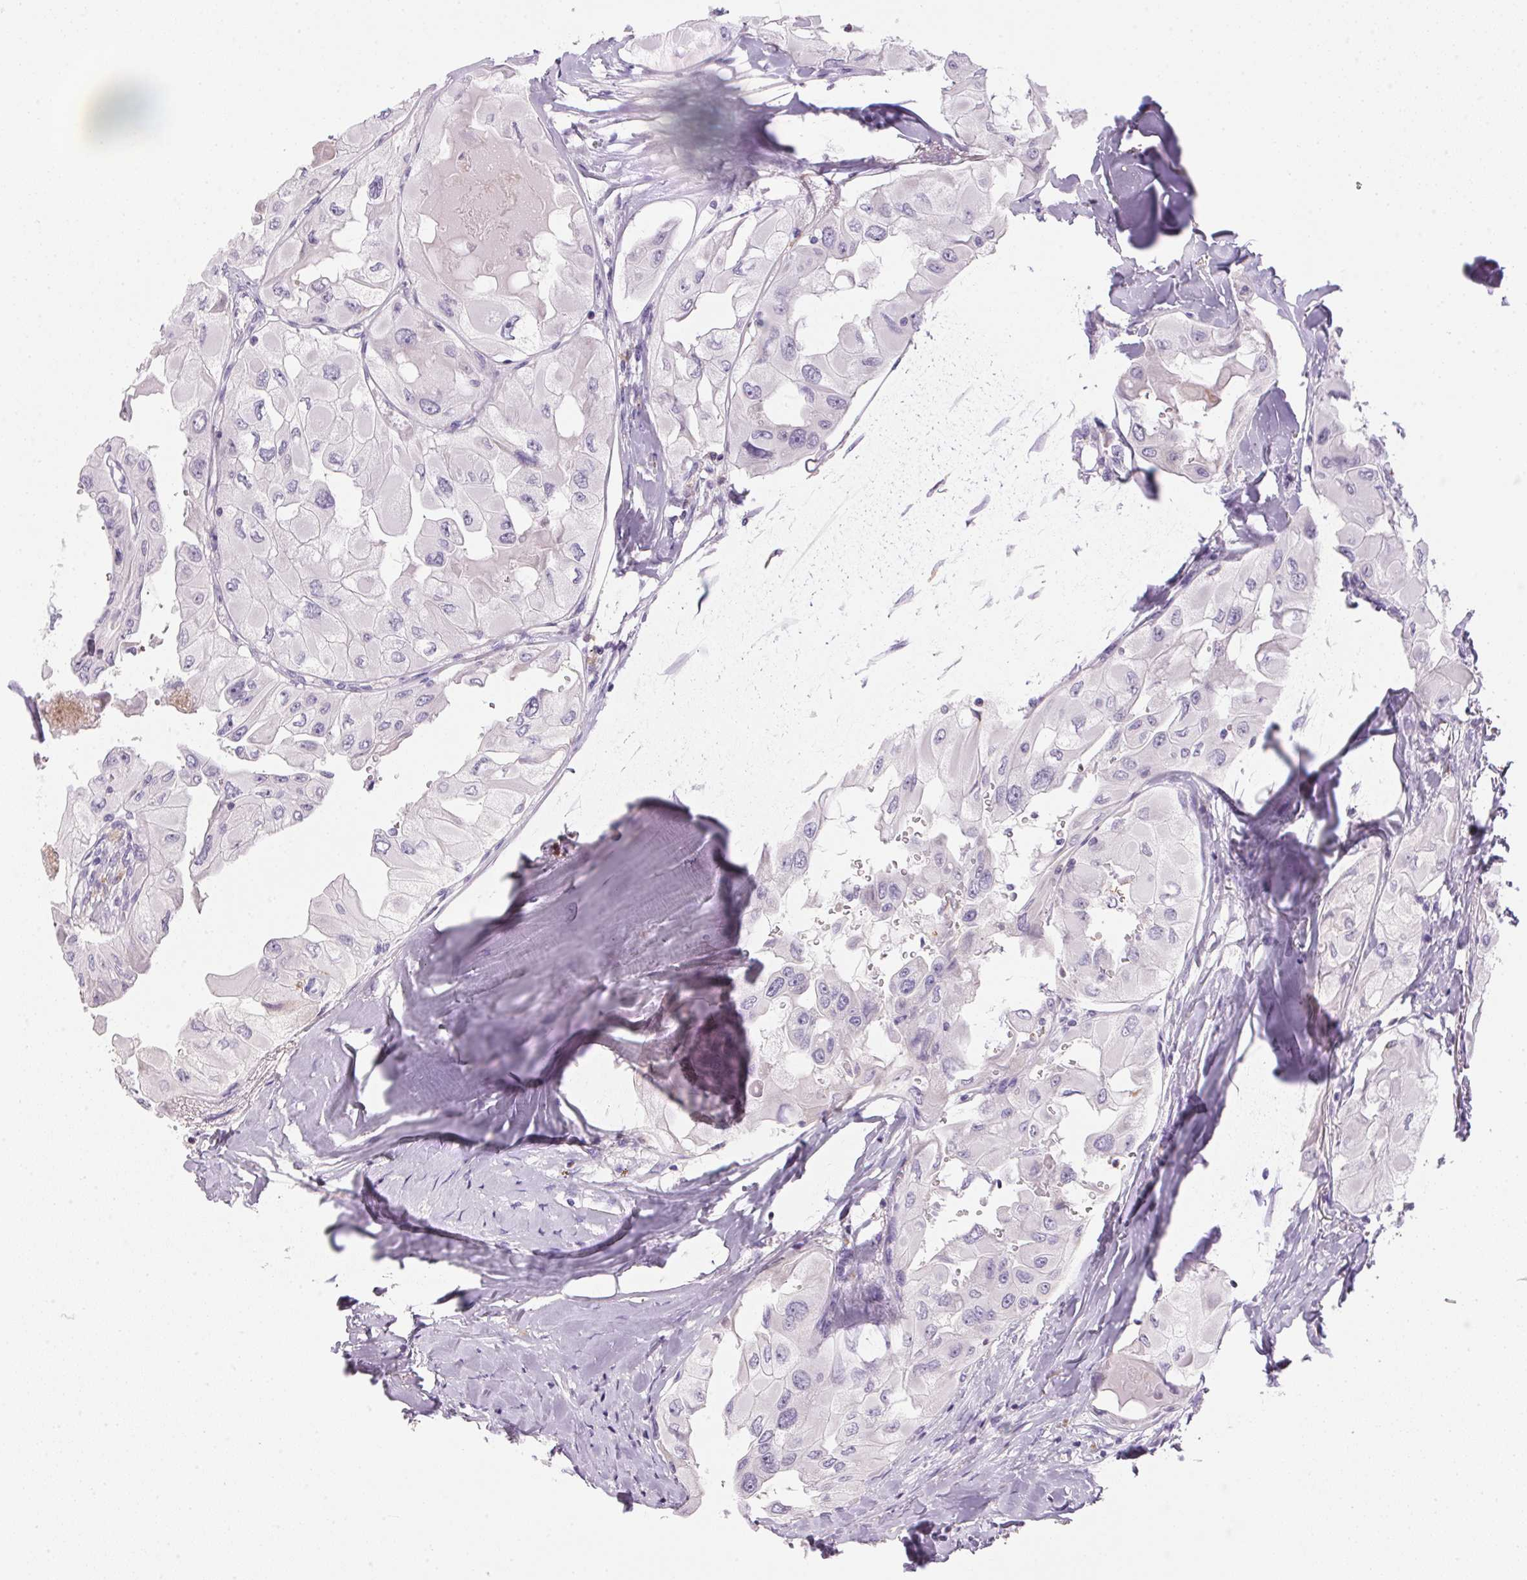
{"staining": {"intensity": "negative", "quantity": "none", "location": "none"}, "tissue": "thyroid cancer", "cell_type": "Tumor cells", "image_type": "cancer", "snomed": [{"axis": "morphology", "description": "Normal tissue, NOS"}, {"axis": "morphology", "description": "Papillary adenocarcinoma, NOS"}, {"axis": "topography", "description": "Thyroid gland"}], "caption": "Protein analysis of thyroid cancer shows no significant expression in tumor cells. Nuclei are stained in blue.", "gene": "ECPAS", "patient": {"sex": "female", "age": 59}}